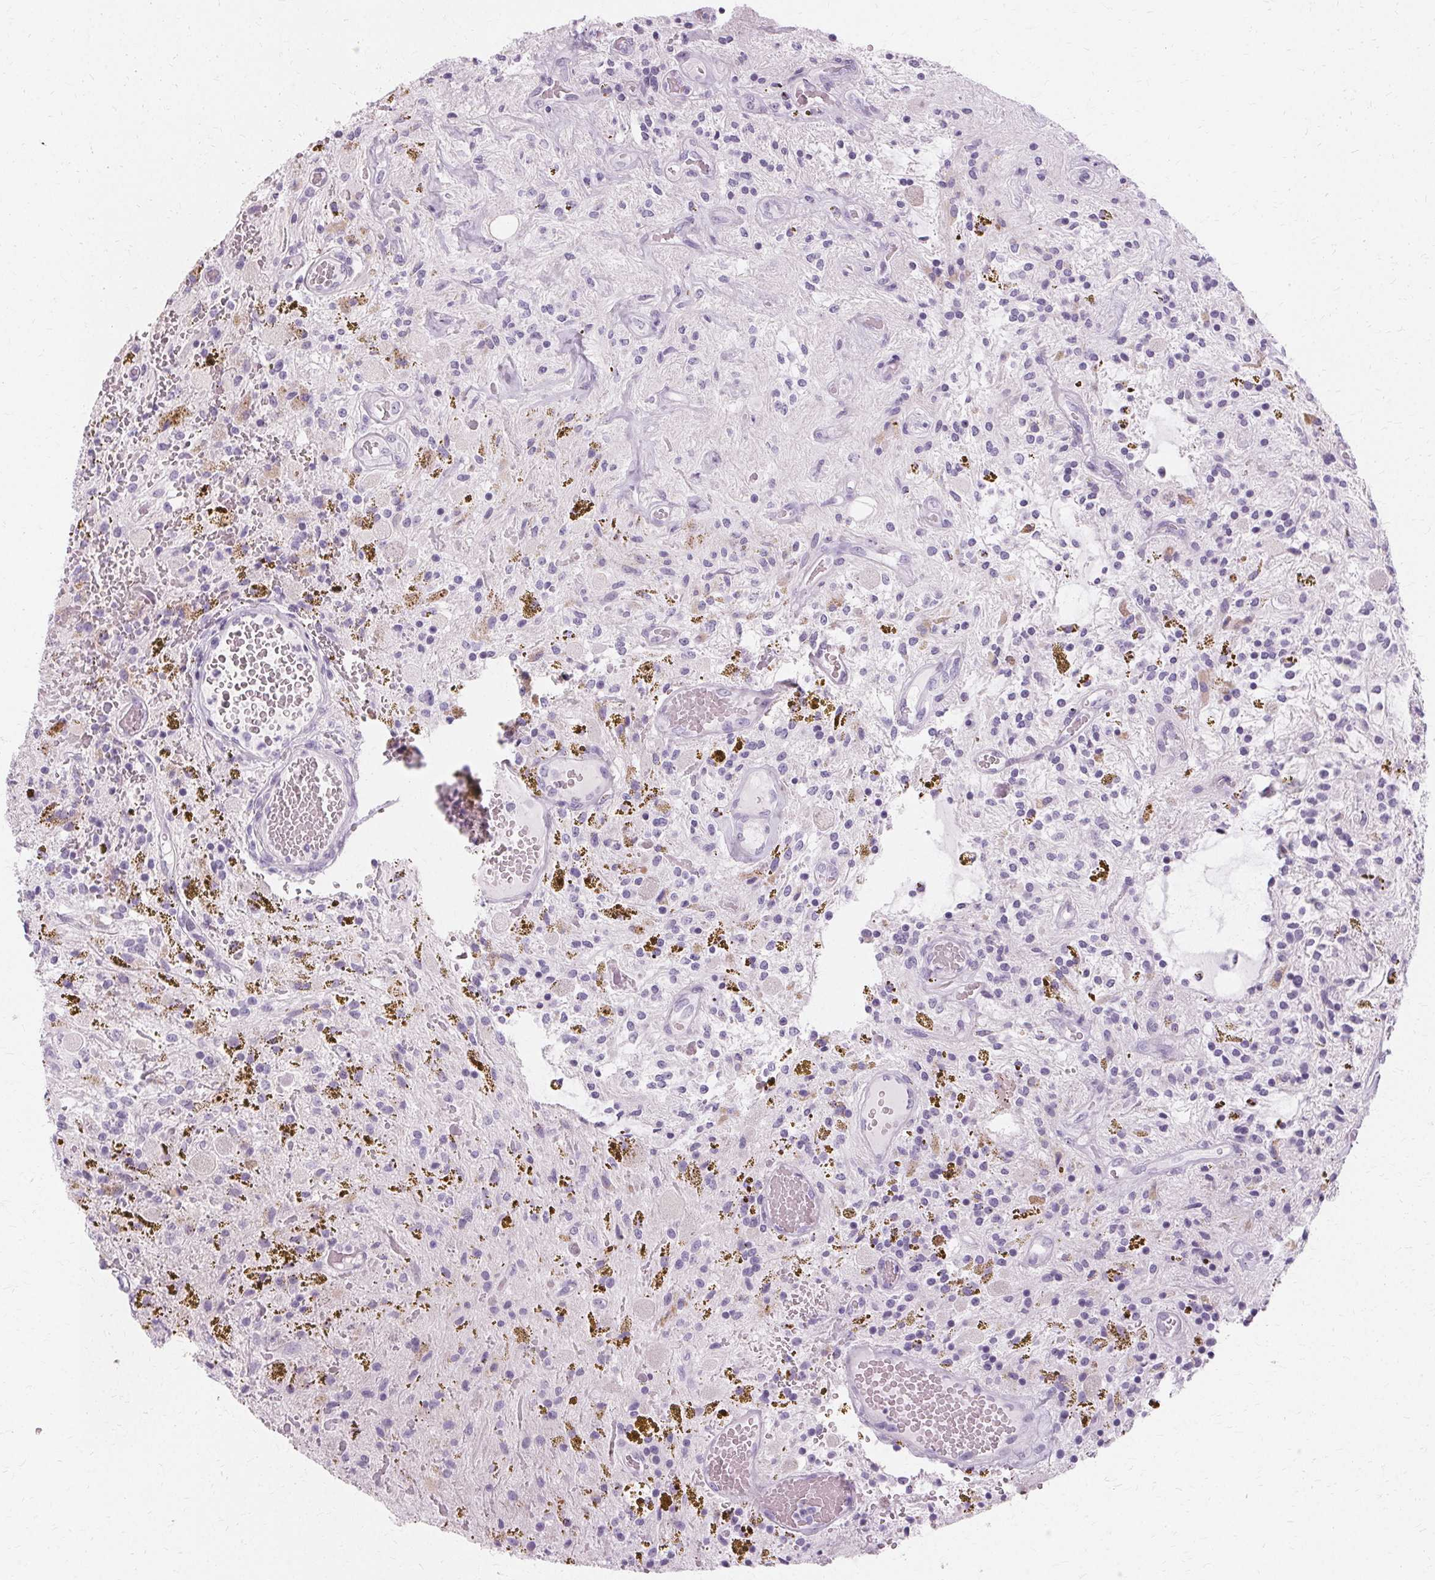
{"staining": {"intensity": "negative", "quantity": "none", "location": "none"}, "tissue": "glioma", "cell_type": "Tumor cells", "image_type": "cancer", "snomed": [{"axis": "morphology", "description": "Glioma, malignant, Low grade"}, {"axis": "topography", "description": "Cerebellum"}], "caption": "Histopathology image shows no protein staining in tumor cells of glioma tissue.", "gene": "KRT6C", "patient": {"sex": "female", "age": 14}}